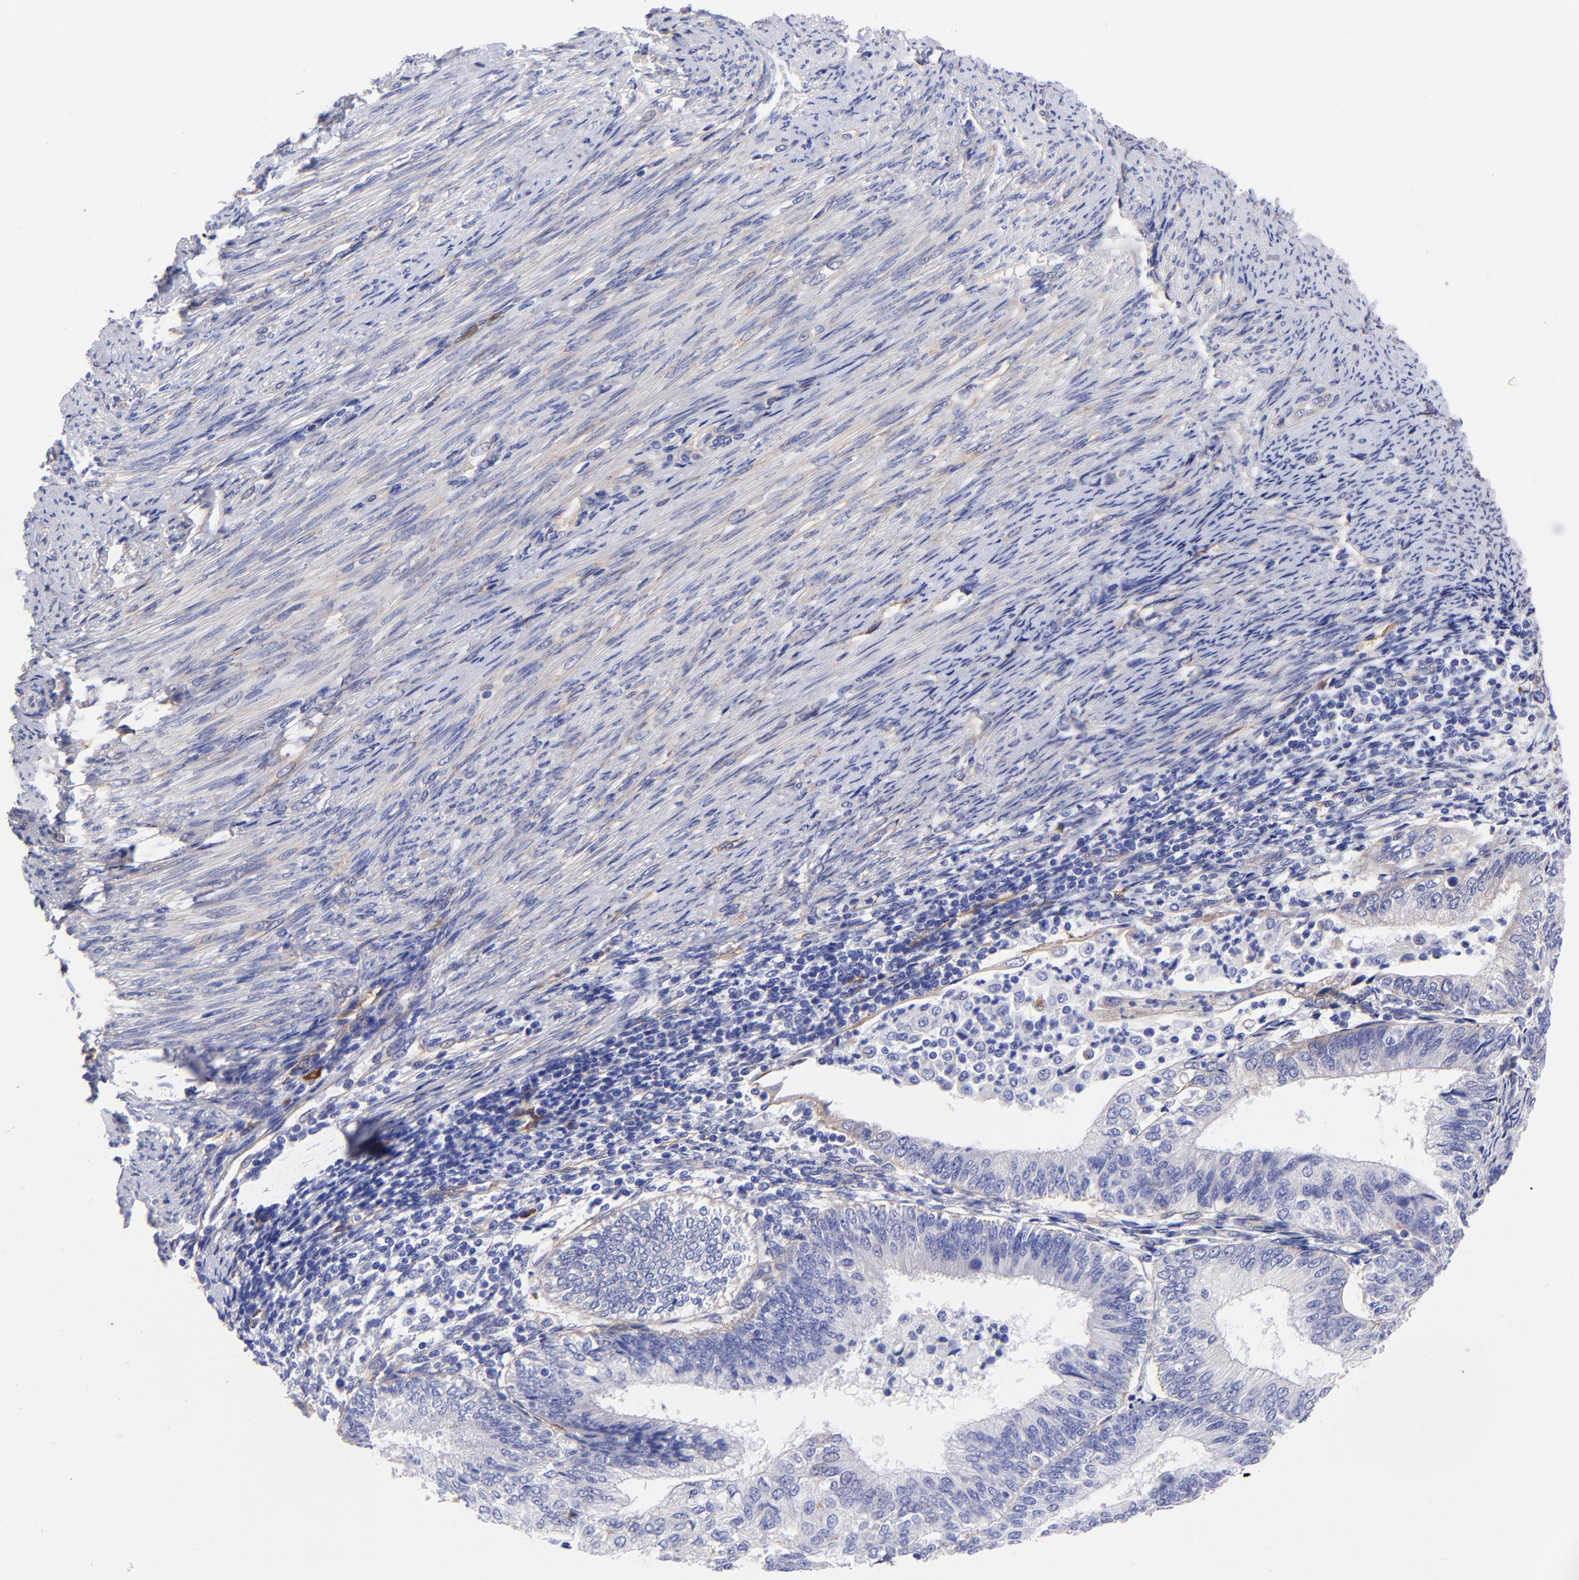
{"staining": {"intensity": "weak", "quantity": "<25%", "location": "cytoplasmic/membranous"}, "tissue": "endometrial cancer", "cell_type": "Tumor cells", "image_type": "cancer", "snomed": [{"axis": "morphology", "description": "Adenocarcinoma, NOS"}, {"axis": "topography", "description": "Endometrium"}], "caption": "The histopathology image reveals no staining of tumor cells in adenocarcinoma (endometrial).", "gene": "PPFIBP1", "patient": {"sex": "female", "age": 55}}